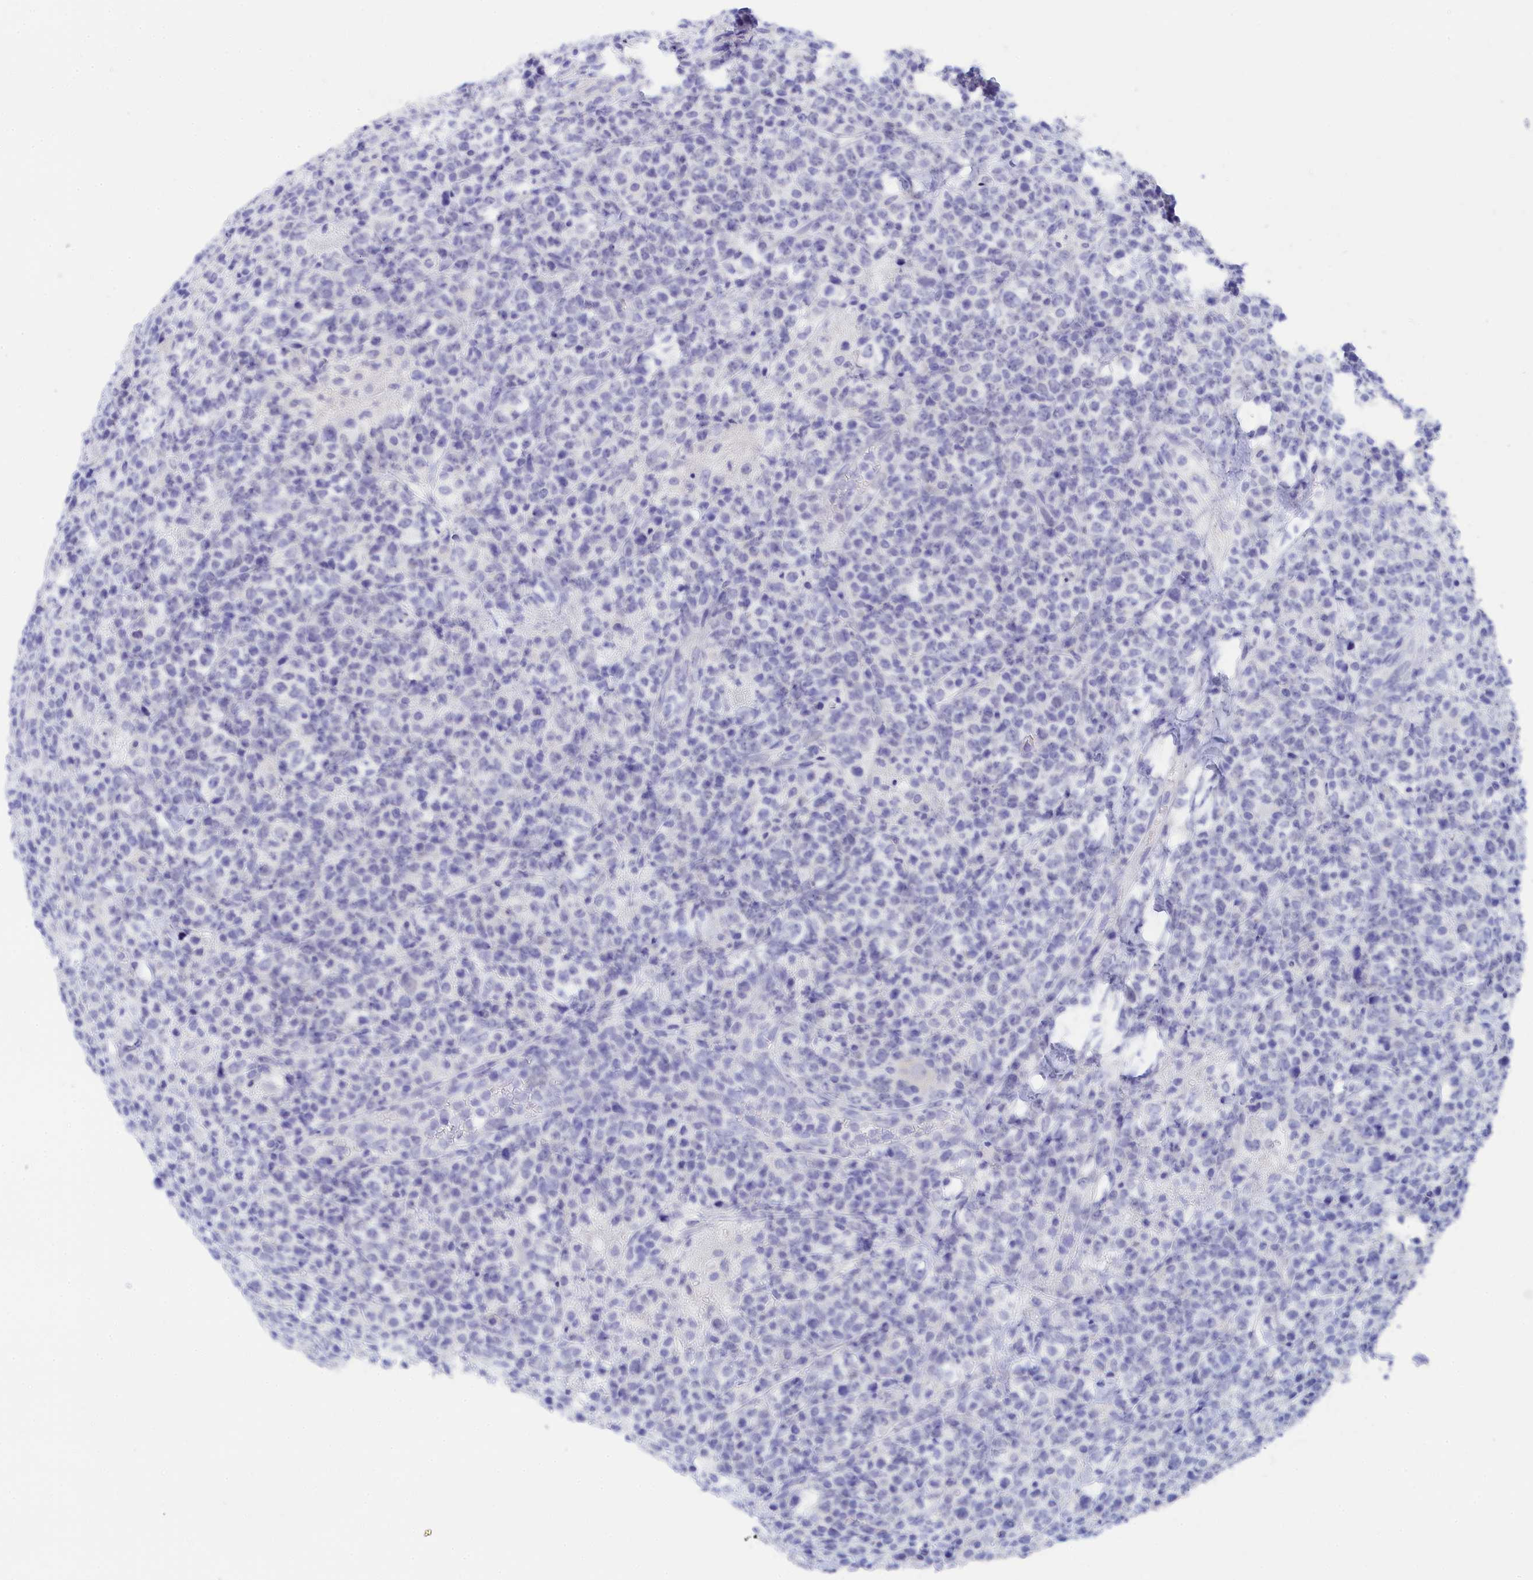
{"staining": {"intensity": "negative", "quantity": "none", "location": "none"}, "tissue": "lymphoma", "cell_type": "Tumor cells", "image_type": "cancer", "snomed": [{"axis": "morphology", "description": "Malignant lymphoma, non-Hodgkin's type, High grade"}, {"axis": "topography", "description": "Colon"}], "caption": "Tumor cells are negative for brown protein staining in malignant lymphoma, non-Hodgkin's type (high-grade).", "gene": "TRIM10", "patient": {"sex": "female", "age": 53}}